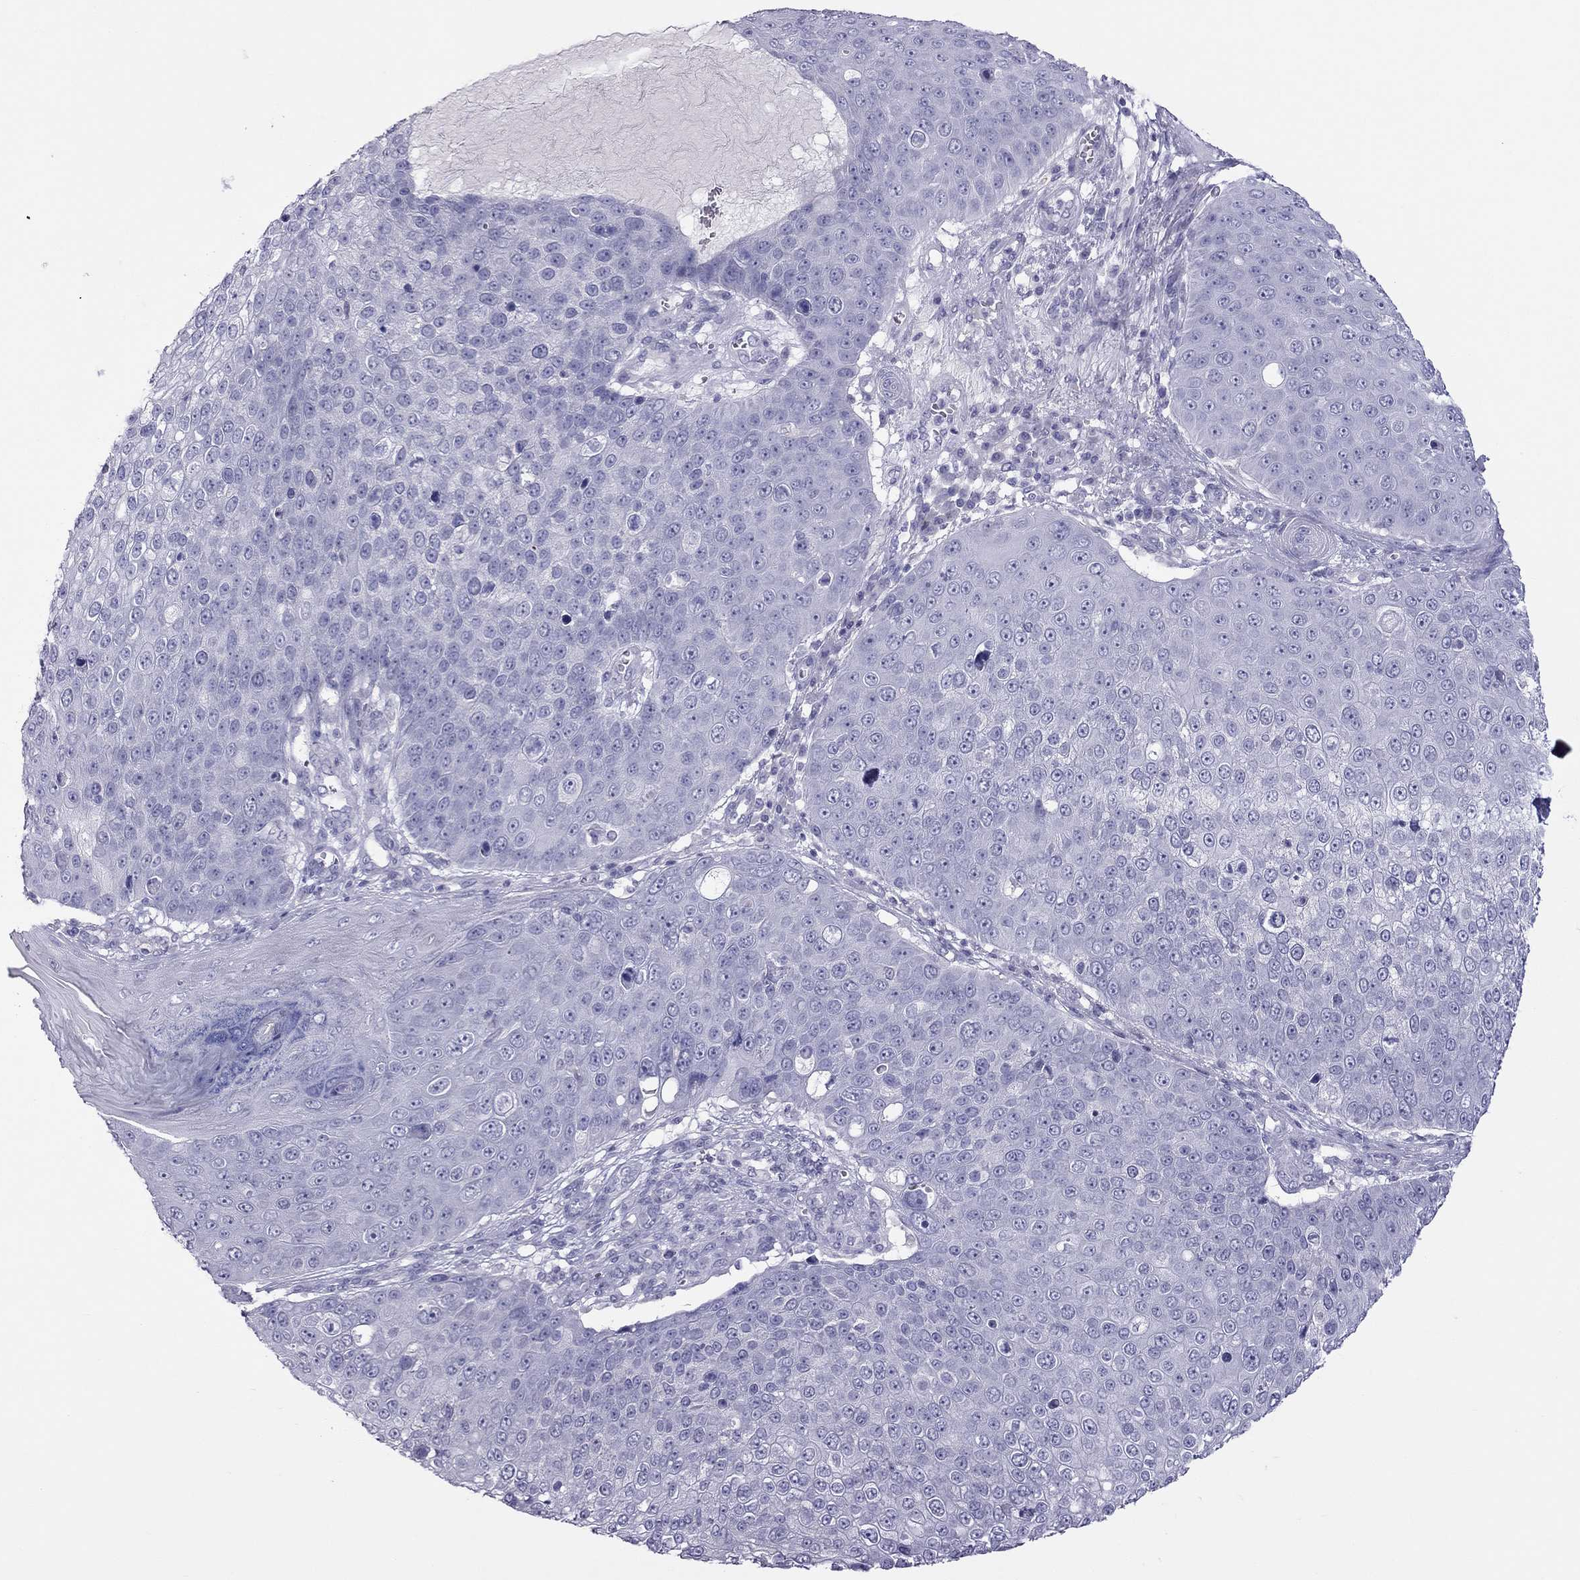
{"staining": {"intensity": "negative", "quantity": "none", "location": "none"}, "tissue": "skin cancer", "cell_type": "Tumor cells", "image_type": "cancer", "snomed": [{"axis": "morphology", "description": "Squamous cell carcinoma, NOS"}, {"axis": "topography", "description": "Skin"}], "caption": "Immunohistochemical staining of human skin cancer shows no significant expression in tumor cells.", "gene": "TEX14", "patient": {"sex": "male", "age": 71}}